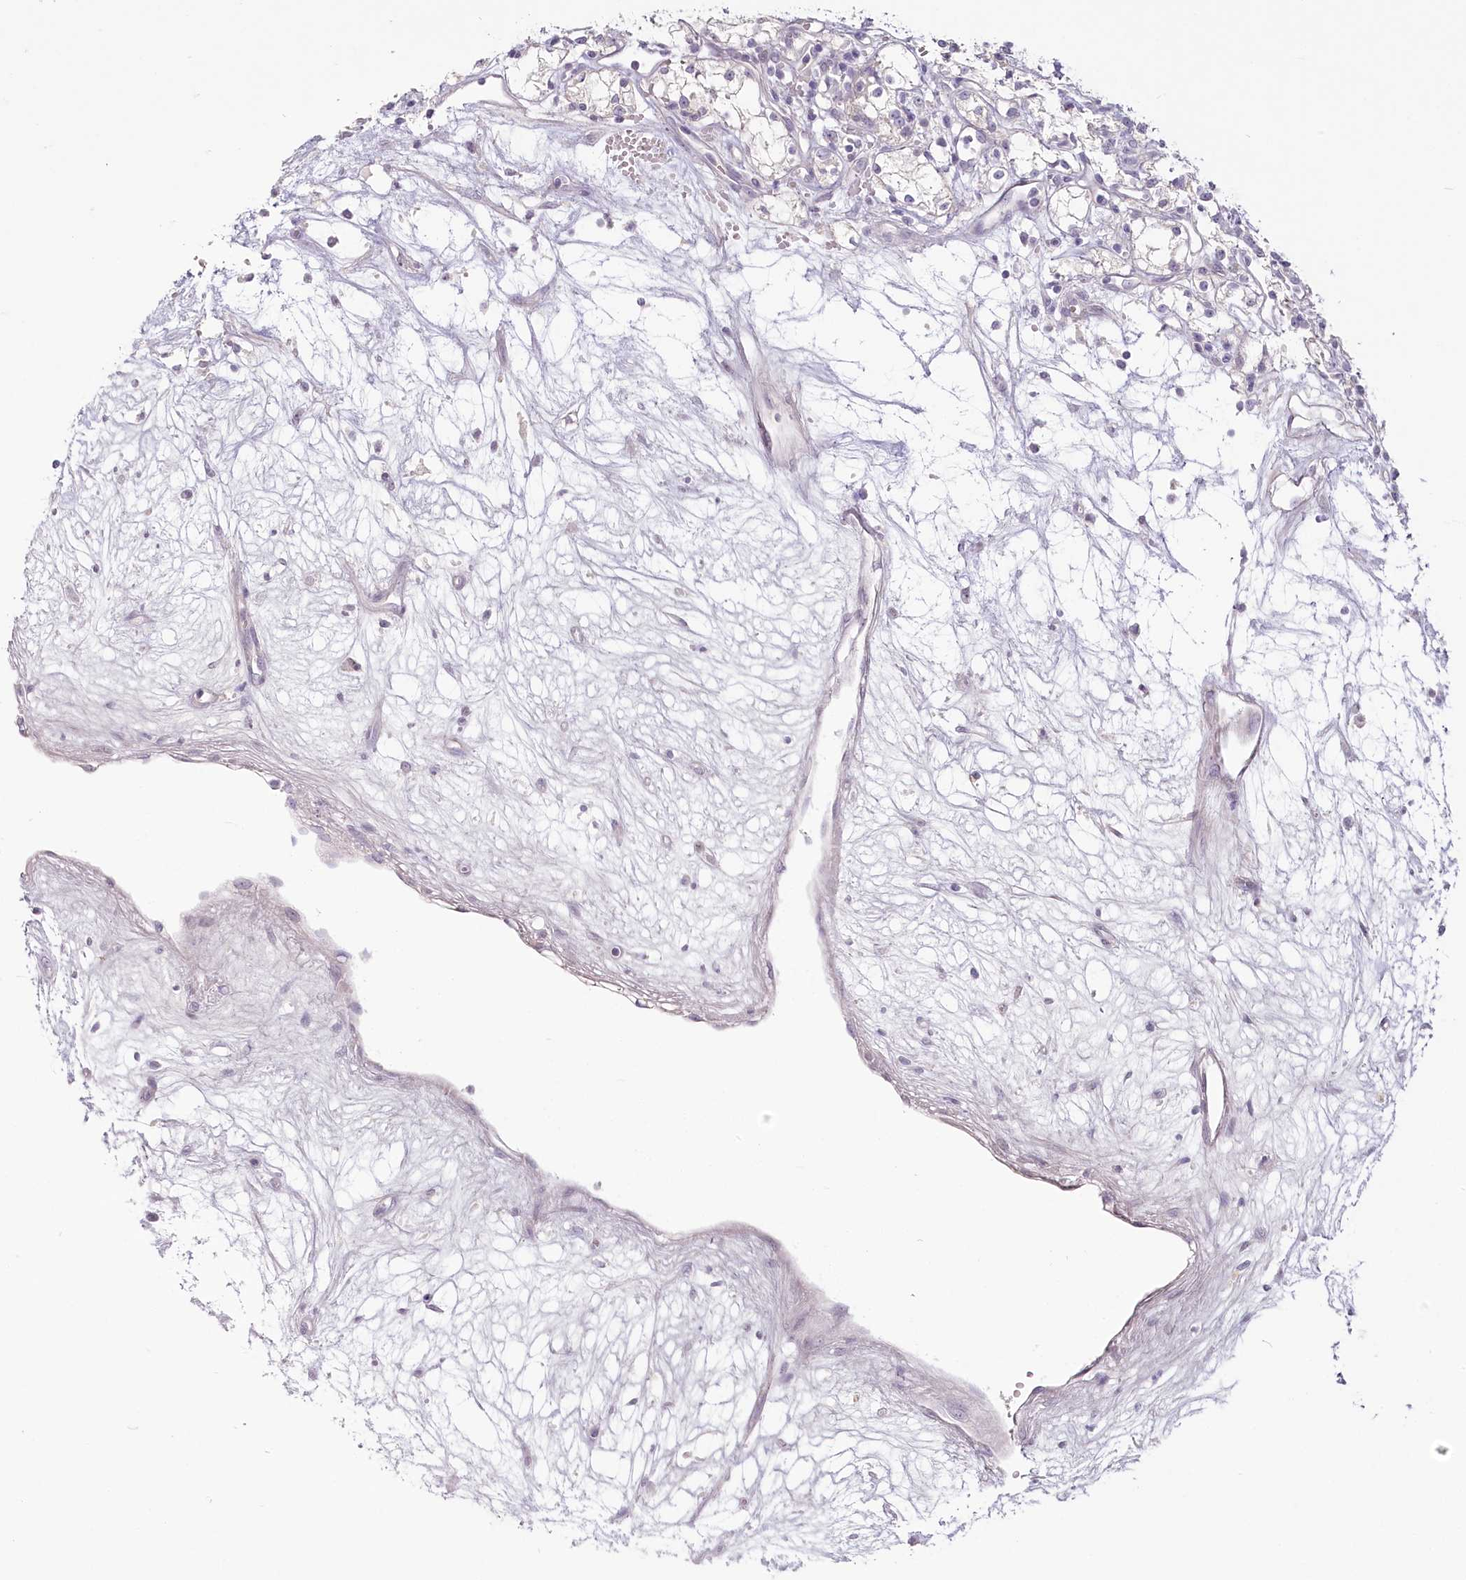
{"staining": {"intensity": "negative", "quantity": "none", "location": "none"}, "tissue": "renal cancer", "cell_type": "Tumor cells", "image_type": "cancer", "snomed": [{"axis": "morphology", "description": "Adenocarcinoma, NOS"}, {"axis": "topography", "description": "Kidney"}], "caption": "A high-resolution histopathology image shows IHC staining of renal cancer (adenocarcinoma), which demonstrates no significant expression in tumor cells.", "gene": "USP11", "patient": {"sex": "male", "age": 59}}